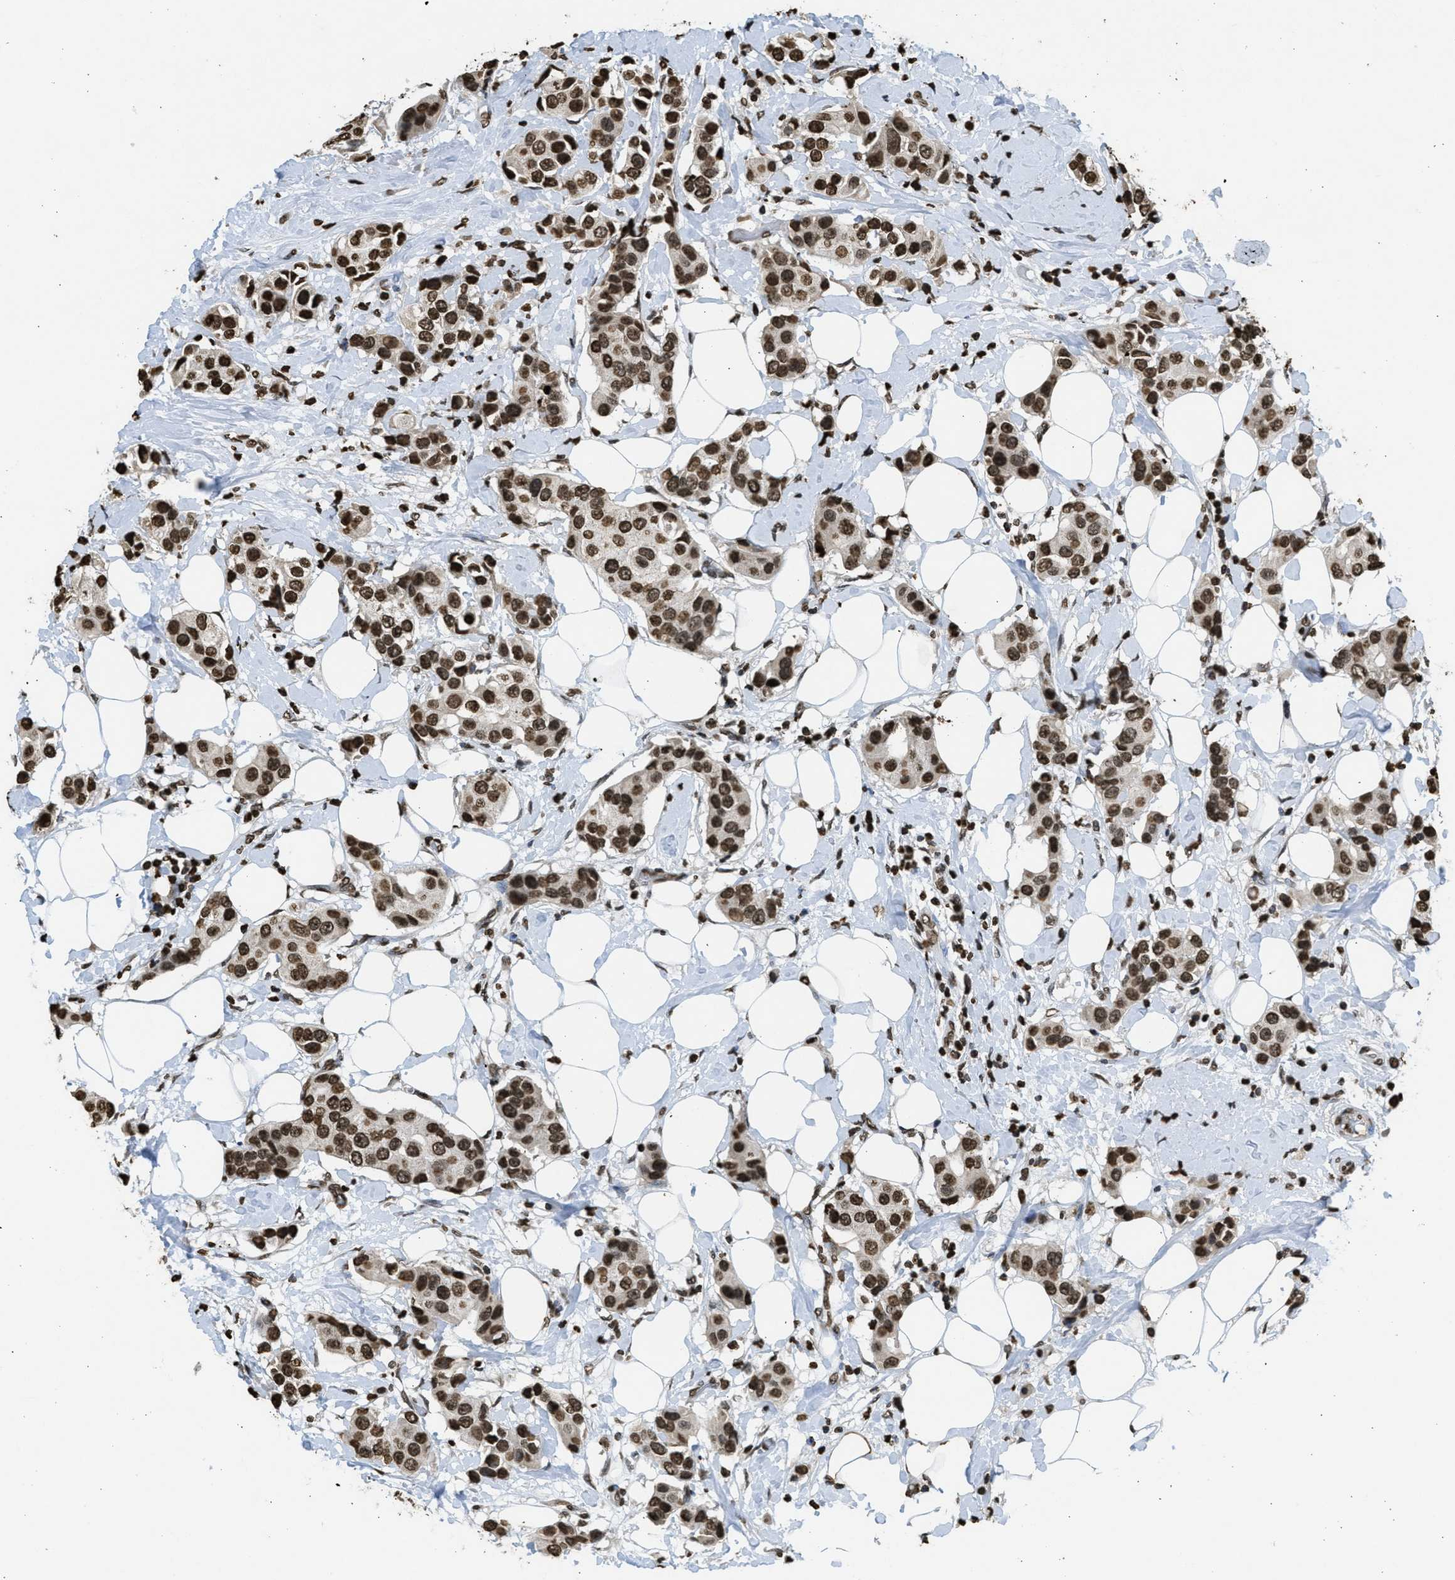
{"staining": {"intensity": "strong", "quantity": ">75%", "location": "nuclear"}, "tissue": "breast cancer", "cell_type": "Tumor cells", "image_type": "cancer", "snomed": [{"axis": "morphology", "description": "Normal tissue, NOS"}, {"axis": "morphology", "description": "Duct carcinoma"}, {"axis": "topography", "description": "Breast"}], "caption": "A brown stain shows strong nuclear expression of a protein in breast infiltrating ductal carcinoma tumor cells.", "gene": "RRAGC", "patient": {"sex": "female", "age": 39}}